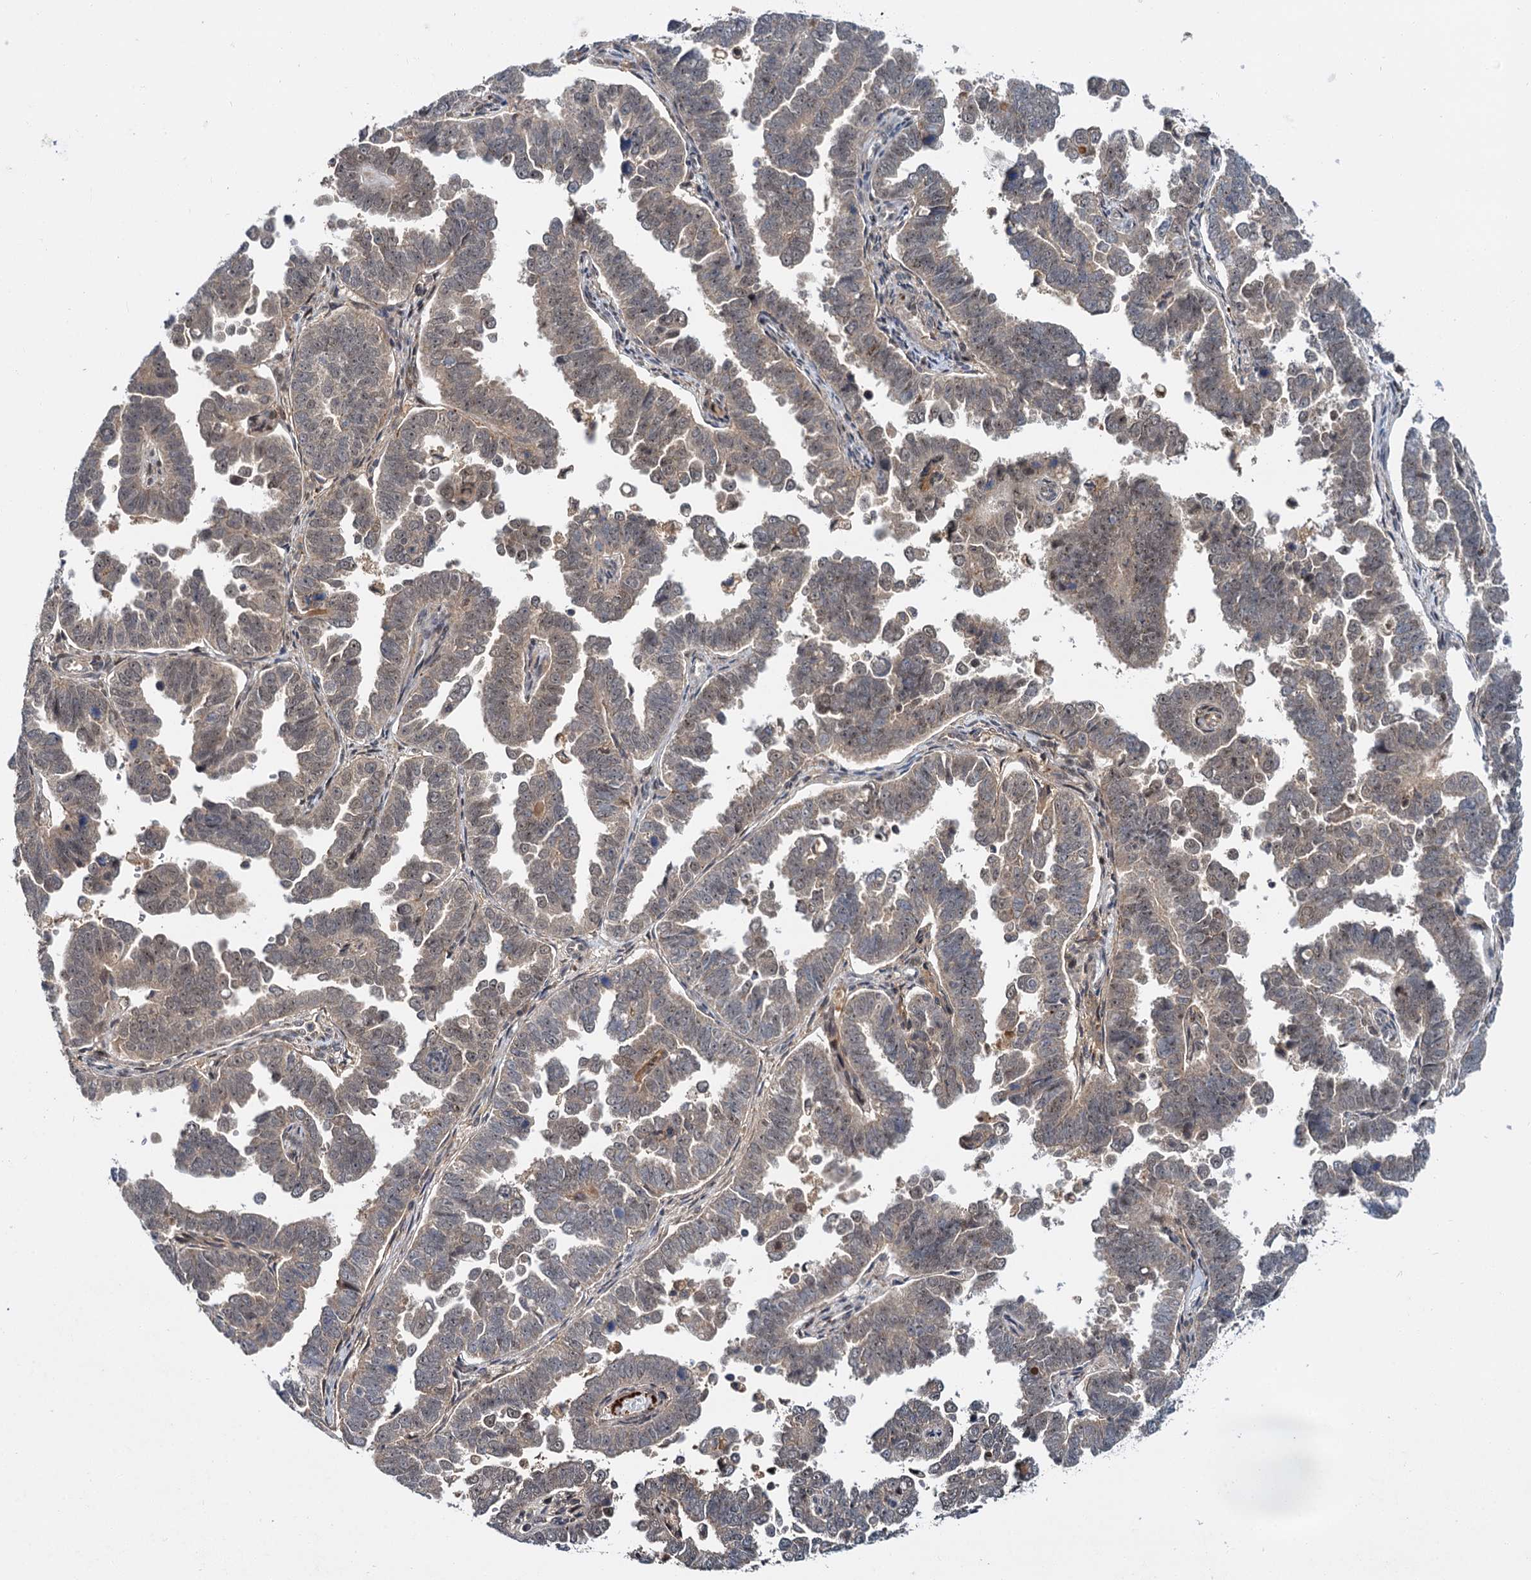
{"staining": {"intensity": "weak", "quantity": "25%-75%", "location": "cytoplasmic/membranous,nuclear"}, "tissue": "endometrial cancer", "cell_type": "Tumor cells", "image_type": "cancer", "snomed": [{"axis": "morphology", "description": "Adenocarcinoma, NOS"}, {"axis": "topography", "description": "Endometrium"}], "caption": "Approximately 25%-75% of tumor cells in adenocarcinoma (endometrial) reveal weak cytoplasmic/membranous and nuclear protein staining as visualized by brown immunohistochemical staining.", "gene": "MBD6", "patient": {"sex": "female", "age": 75}}